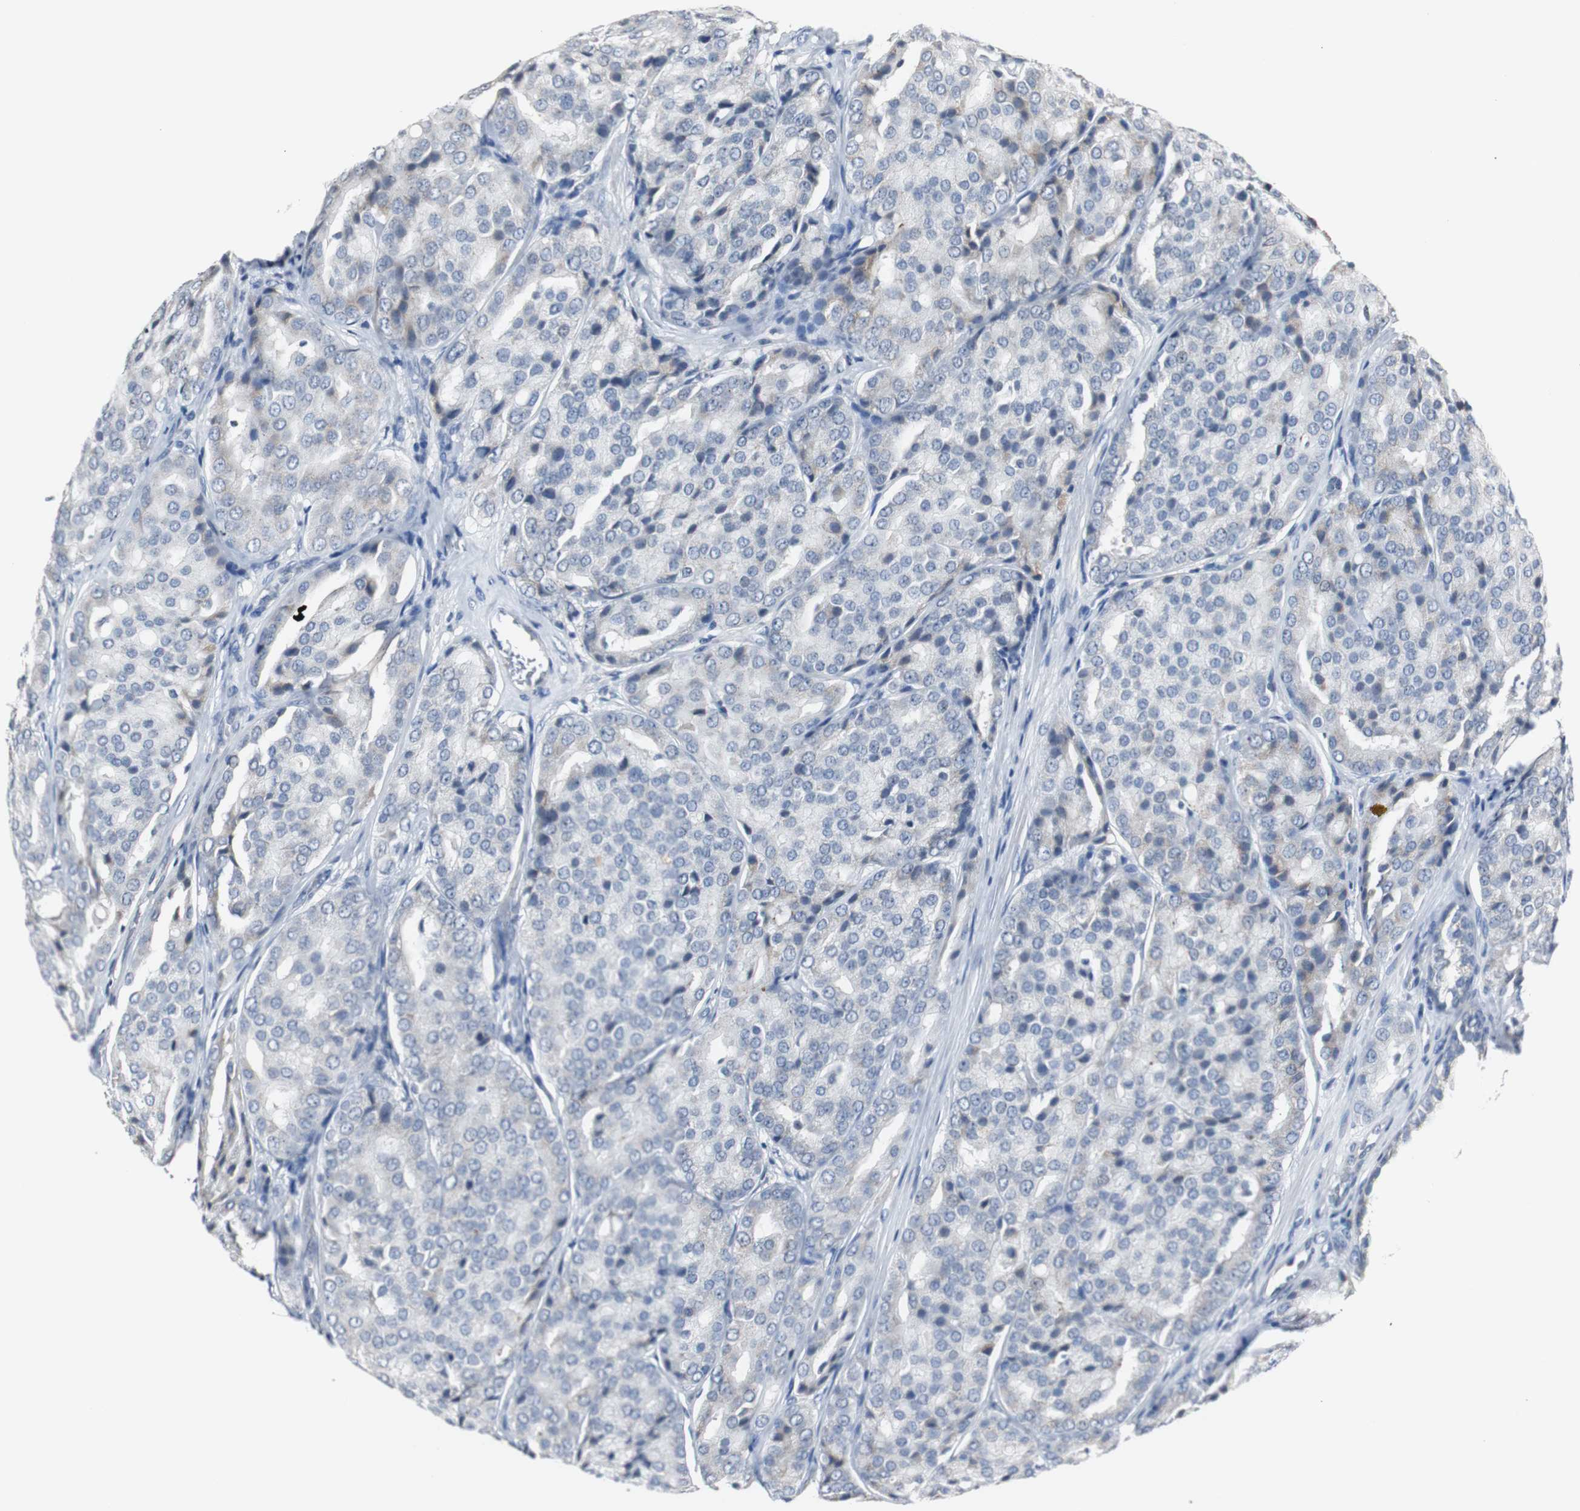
{"staining": {"intensity": "weak", "quantity": "<25%", "location": "cytoplasmic/membranous"}, "tissue": "prostate cancer", "cell_type": "Tumor cells", "image_type": "cancer", "snomed": [{"axis": "morphology", "description": "Adenocarcinoma, High grade"}, {"axis": "topography", "description": "Prostate"}], "caption": "Immunohistochemistry histopathology image of neoplastic tissue: human prostate high-grade adenocarcinoma stained with DAB (3,3'-diaminobenzidine) demonstrates no significant protein expression in tumor cells.", "gene": "SOX30", "patient": {"sex": "male", "age": 64}}